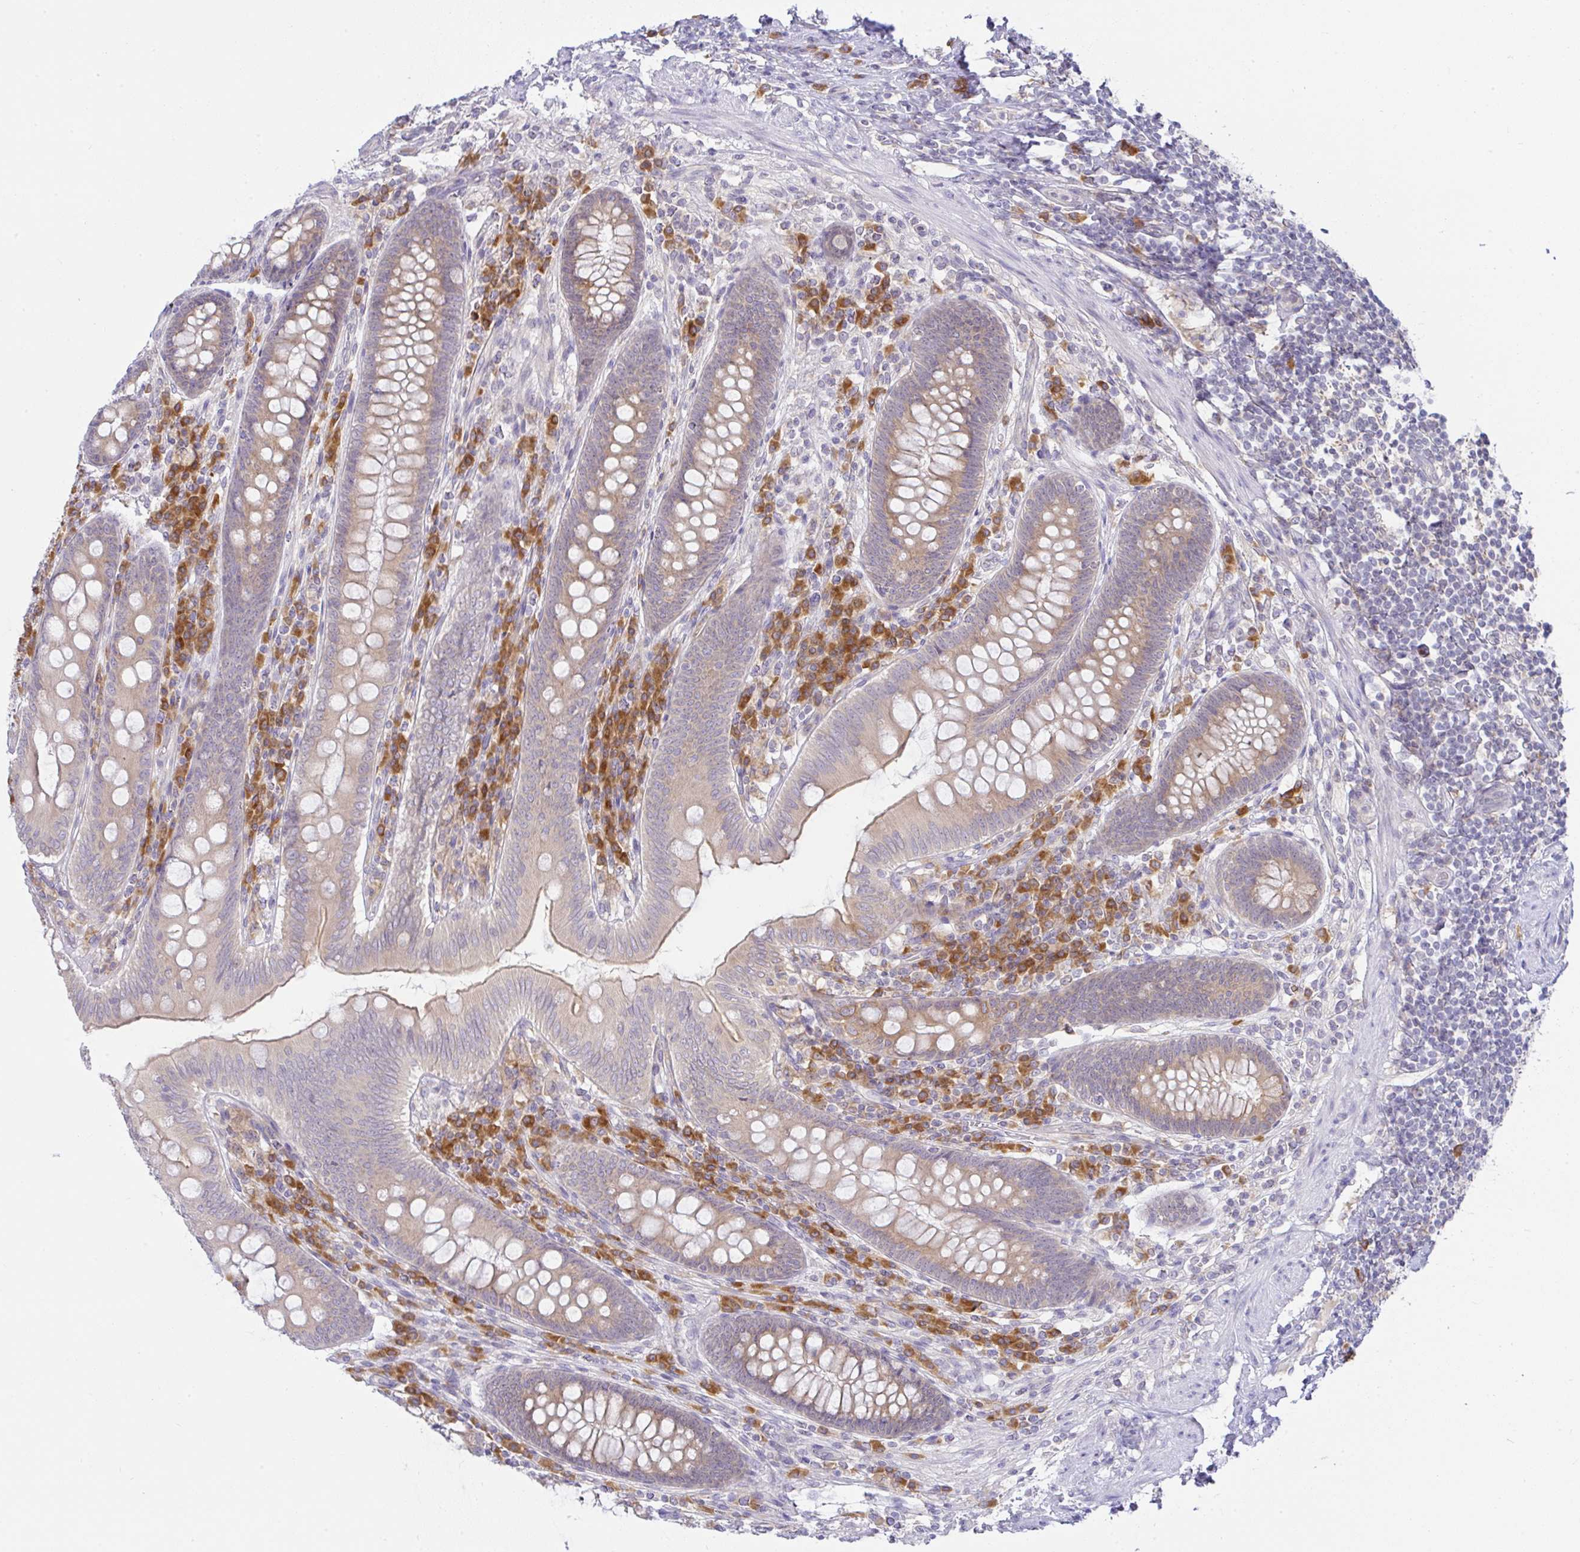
{"staining": {"intensity": "weak", "quantity": ">75%", "location": "cytoplasmic/membranous"}, "tissue": "appendix", "cell_type": "Glandular cells", "image_type": "normal", "snomed": [{"axis": "morphology", "description": "Normal tissue, NOS"}, {"axis": "topography", "description": "Appendix"}], "caption": "Glandular cells display low levels of weak cytoplasmic/membranous positivity in approximately >75% of cells in unremarkable human appendix.", "gene": "DERL2", "patient": {"sex": "male", "age": 71}}